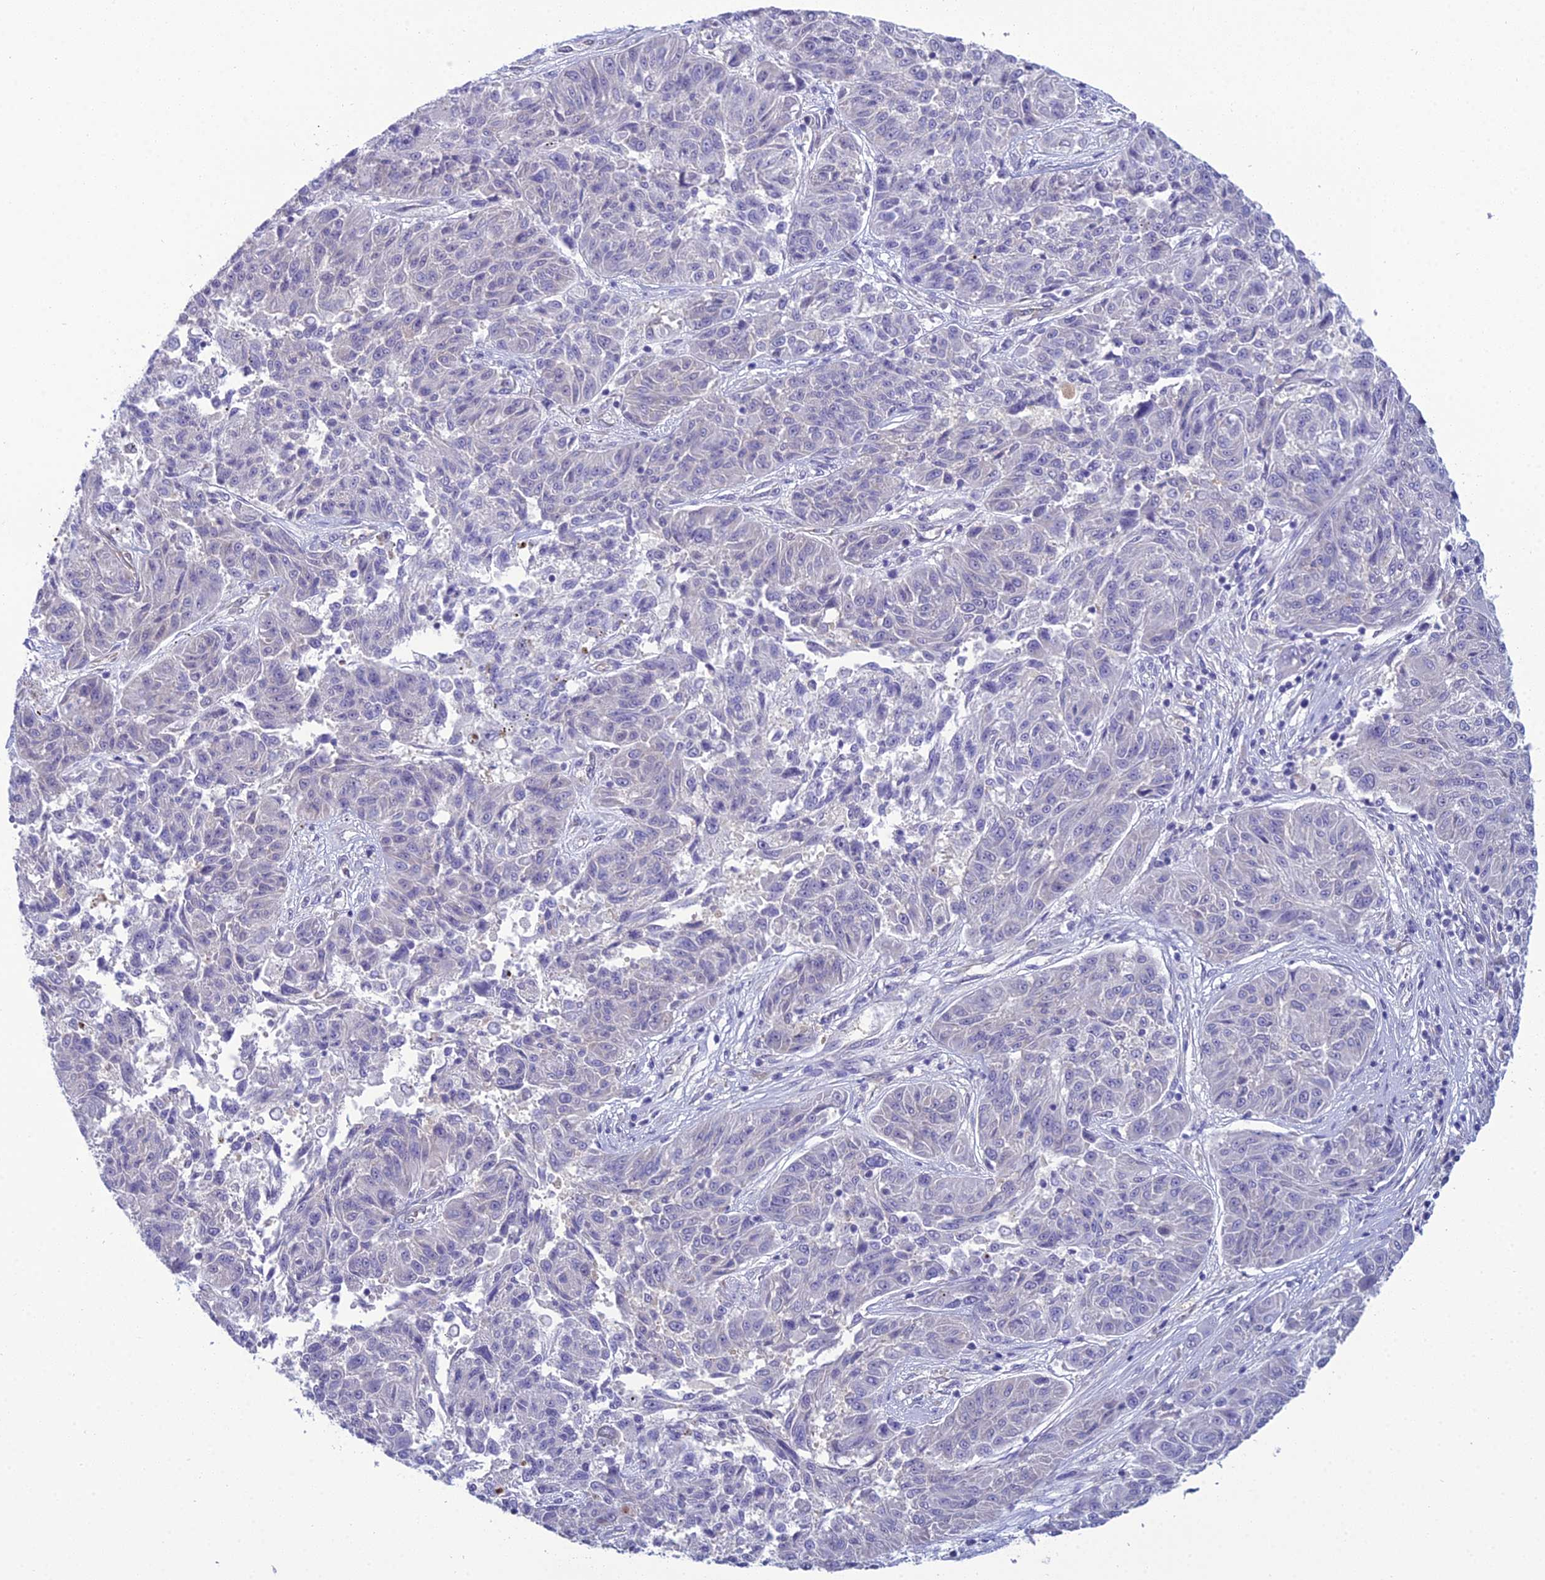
{"staining": {"intensity": "negative", "quantity": "none", "location": "none"}, "tissue": "melanoma", "cell_type": "Tumor cells", "image_type": "cancer", "snomed": [{"axis": "morphology", "description": "Malignant melanoma, NOS"}, {"axis": "topography", "description": "Skin"}], "caption": "The histopathology image exhibits no staining of tumor cells in melanoma.", "gene": "GNPNAT1", "patient": {"sex": "male", "age": 53}}